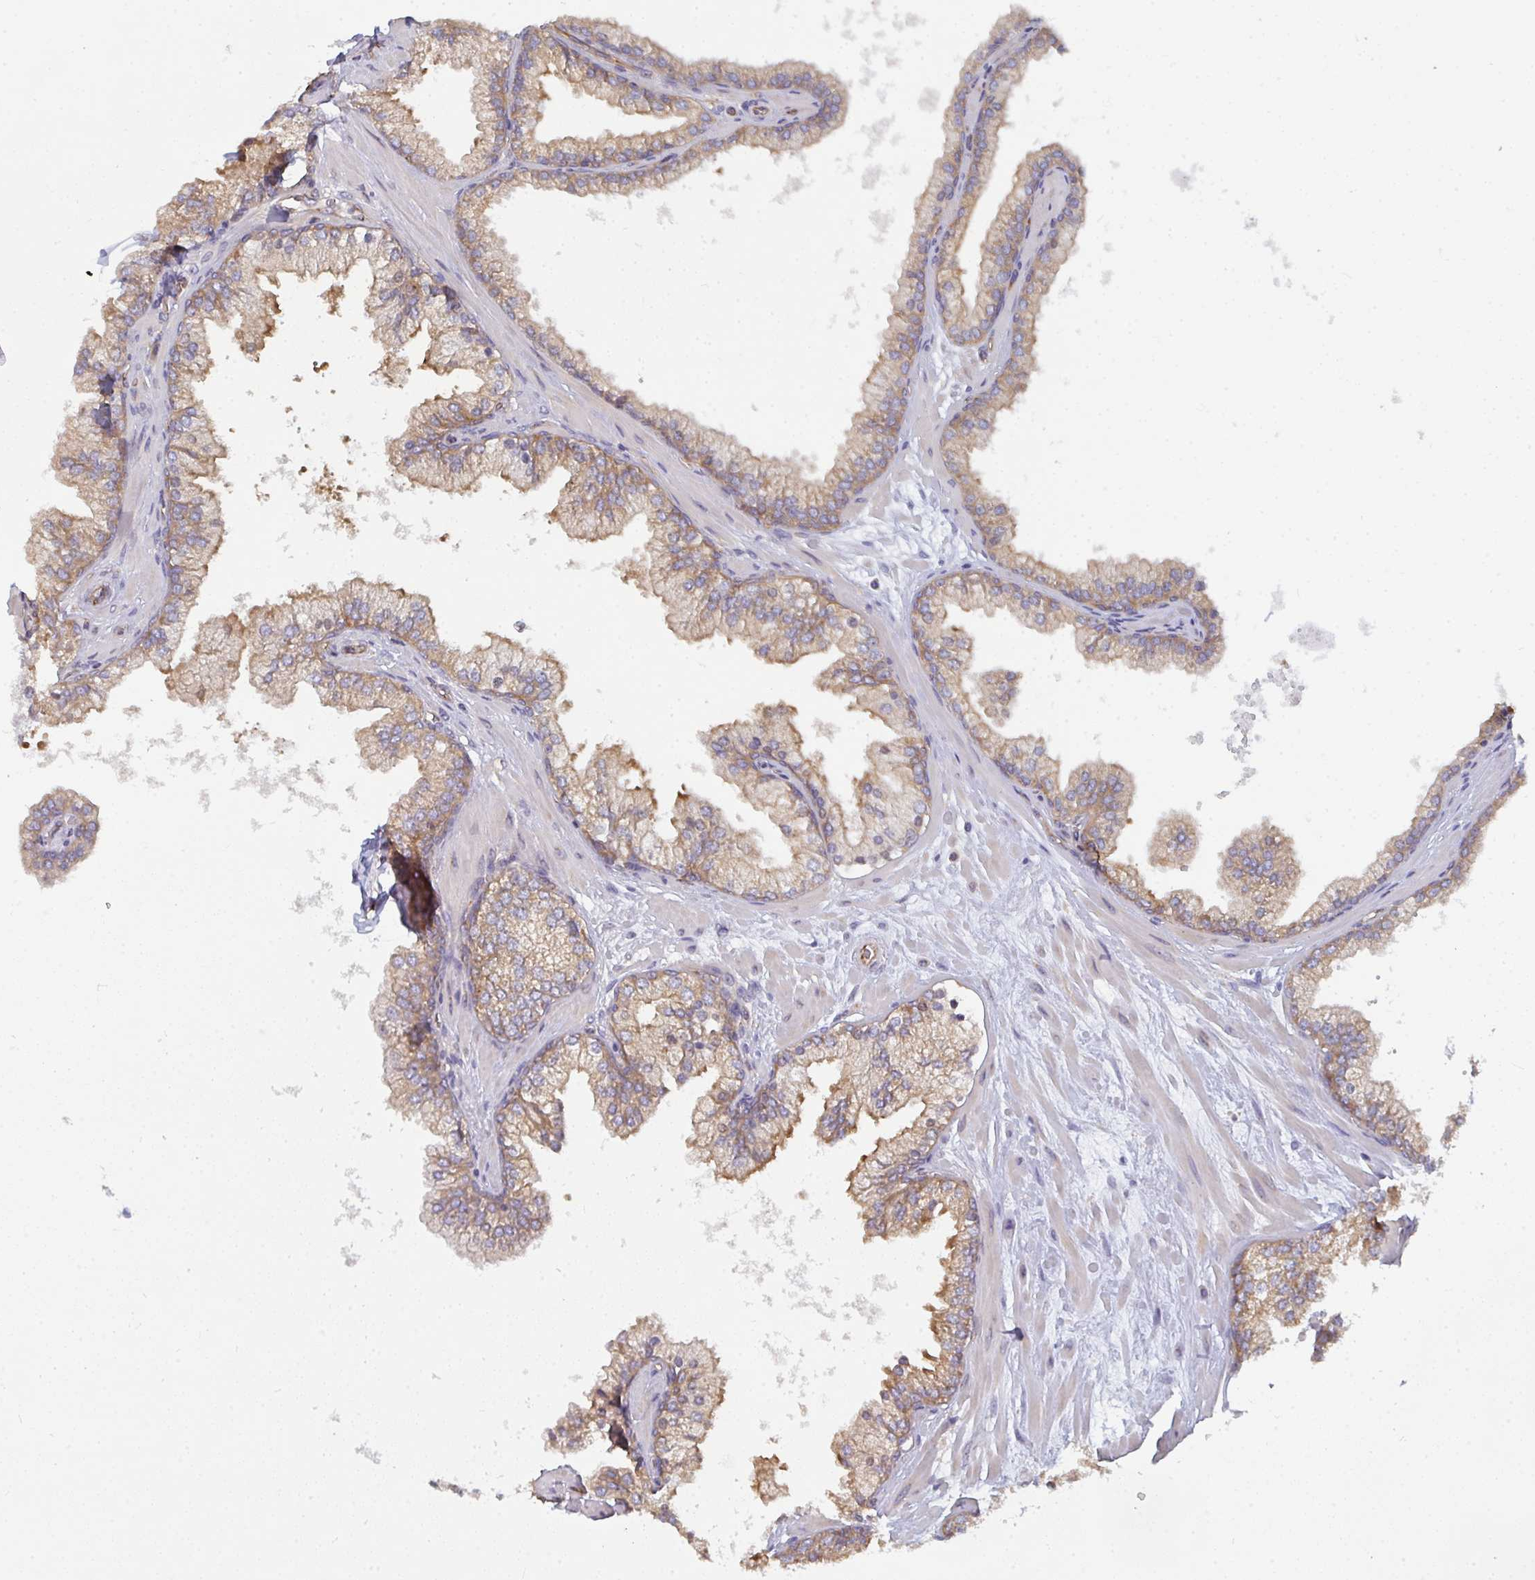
{"staining": {"intensity": "moderate", "quantity": ">75%", "location": "cytoplasmic/membranous"}, "tissue": "prostate", "cell_type": "Glandular cells", "image_type": "normal", "snomed": [{"axis": "morphology", "description": "Normal tissue, NOS"}, {"axis": "topography", "description": "Prostate"}, {"axis": "topography", "description": "Peripheral nerve tissue"}], "caption": "High-magnification brightfield microscopy of normal prostate stained with DAB (3,3'-diaminobenzidine) (brown) and counterstained with hematoxylin (blue). glandular cells exhibit moderate cytoplasmic/membranous expression is seen in about>75% of cells.", "gene": "DYNC1I2", "patient": {"sex": "male", "age": 61}}